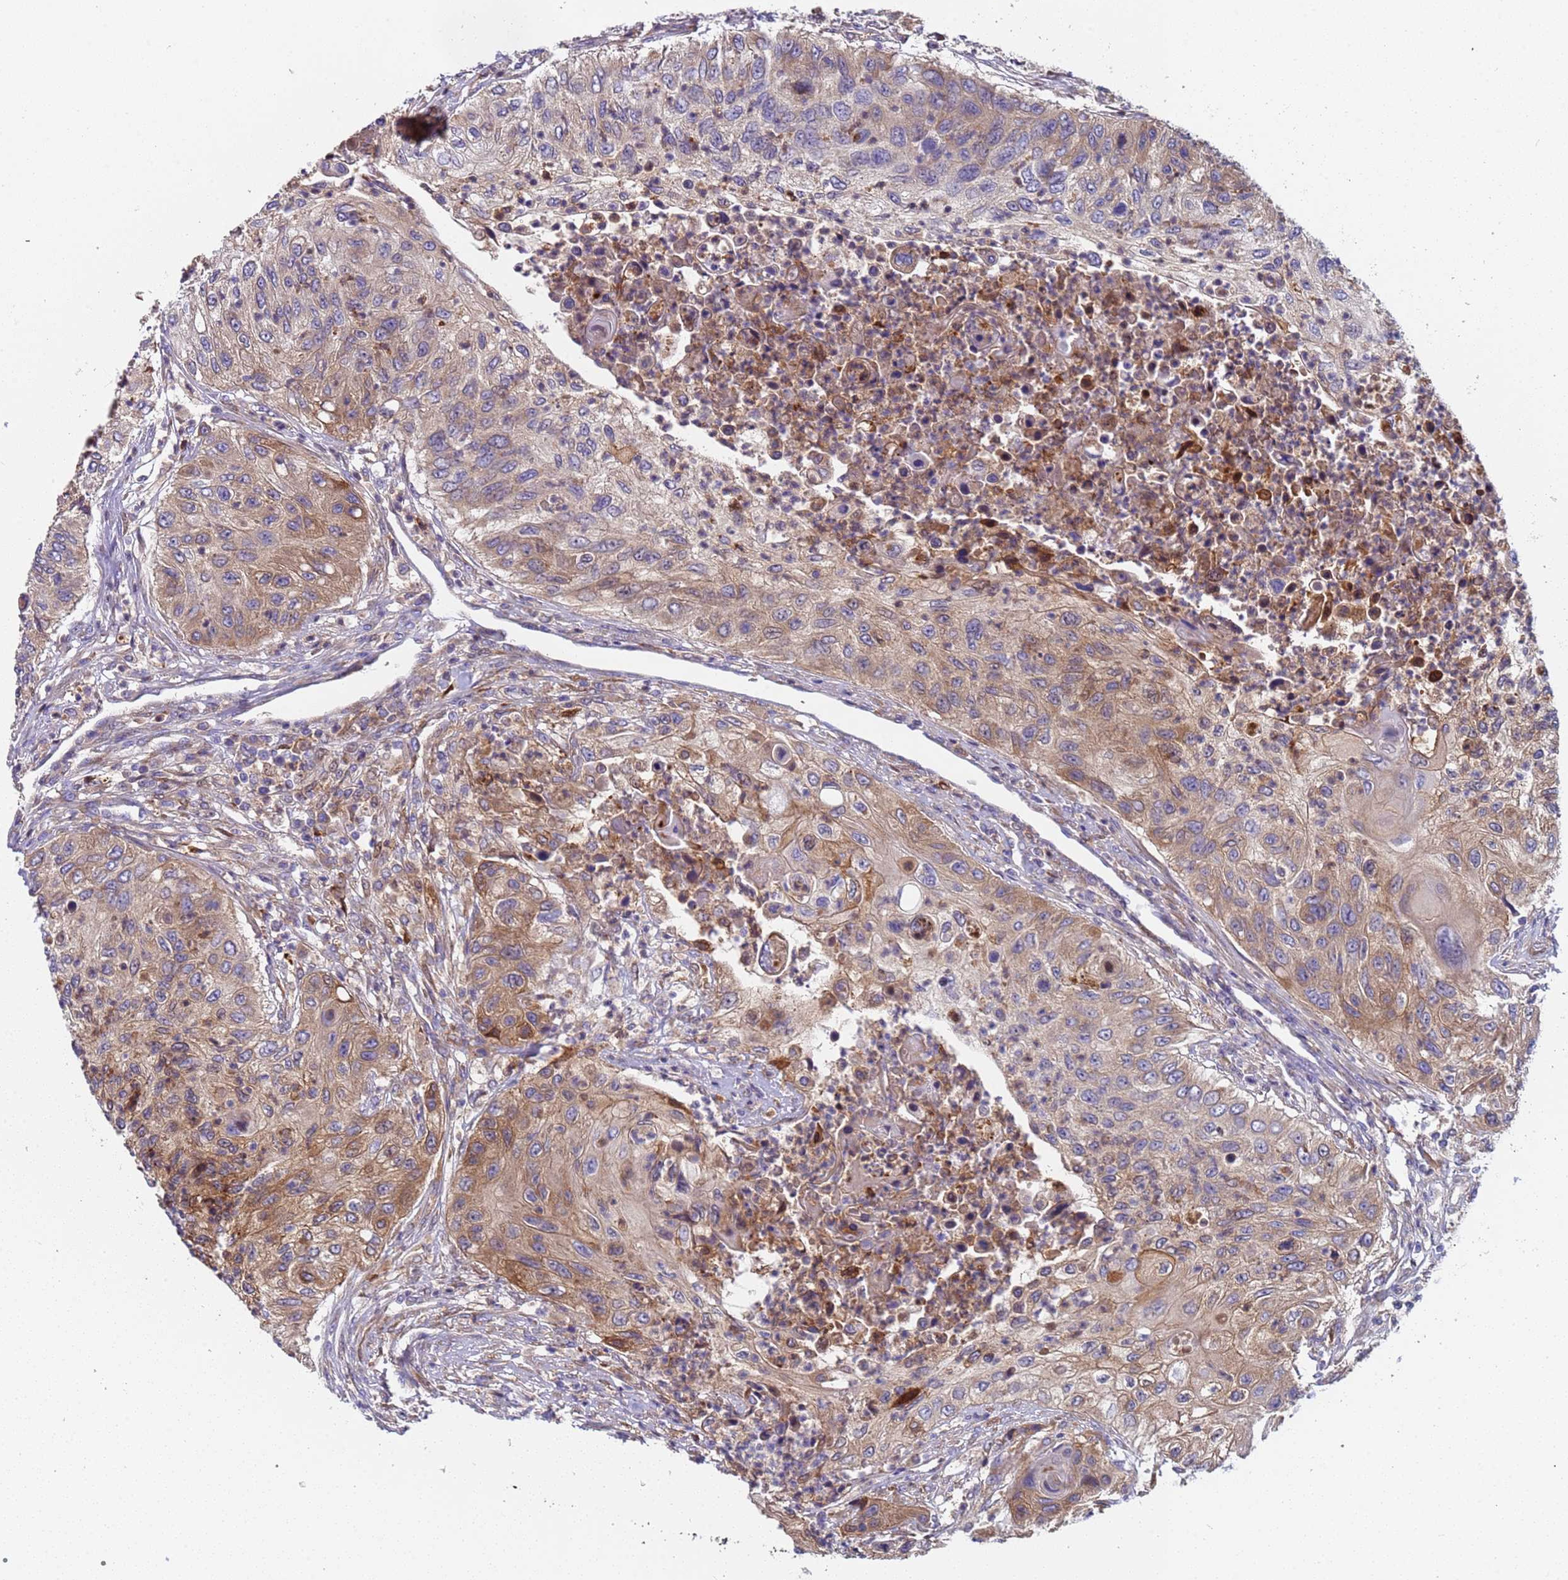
{"staining": {"intensity": "moderate", "quantity": "25%-75%", "location": "cytoplasmic/membranous"}, "tissue": "urothelial cancer", "cell_type": "Tumor cells", "image_type": "cancer", "snomed": [{"axis": "morphology", "description": "Urothelial carcinoma, High grade"}, {"axis": "topography", "description": "Urinary bladder"}], "caption": "Immunohistochemical staining of high-grade urothelial carcinoma shows moderate cytoplasmic/membranous protein positivity in about 25%-75% of tumor cells.", "gene": "PAQR7", "patient": {"sex": "female", "age": 60}}